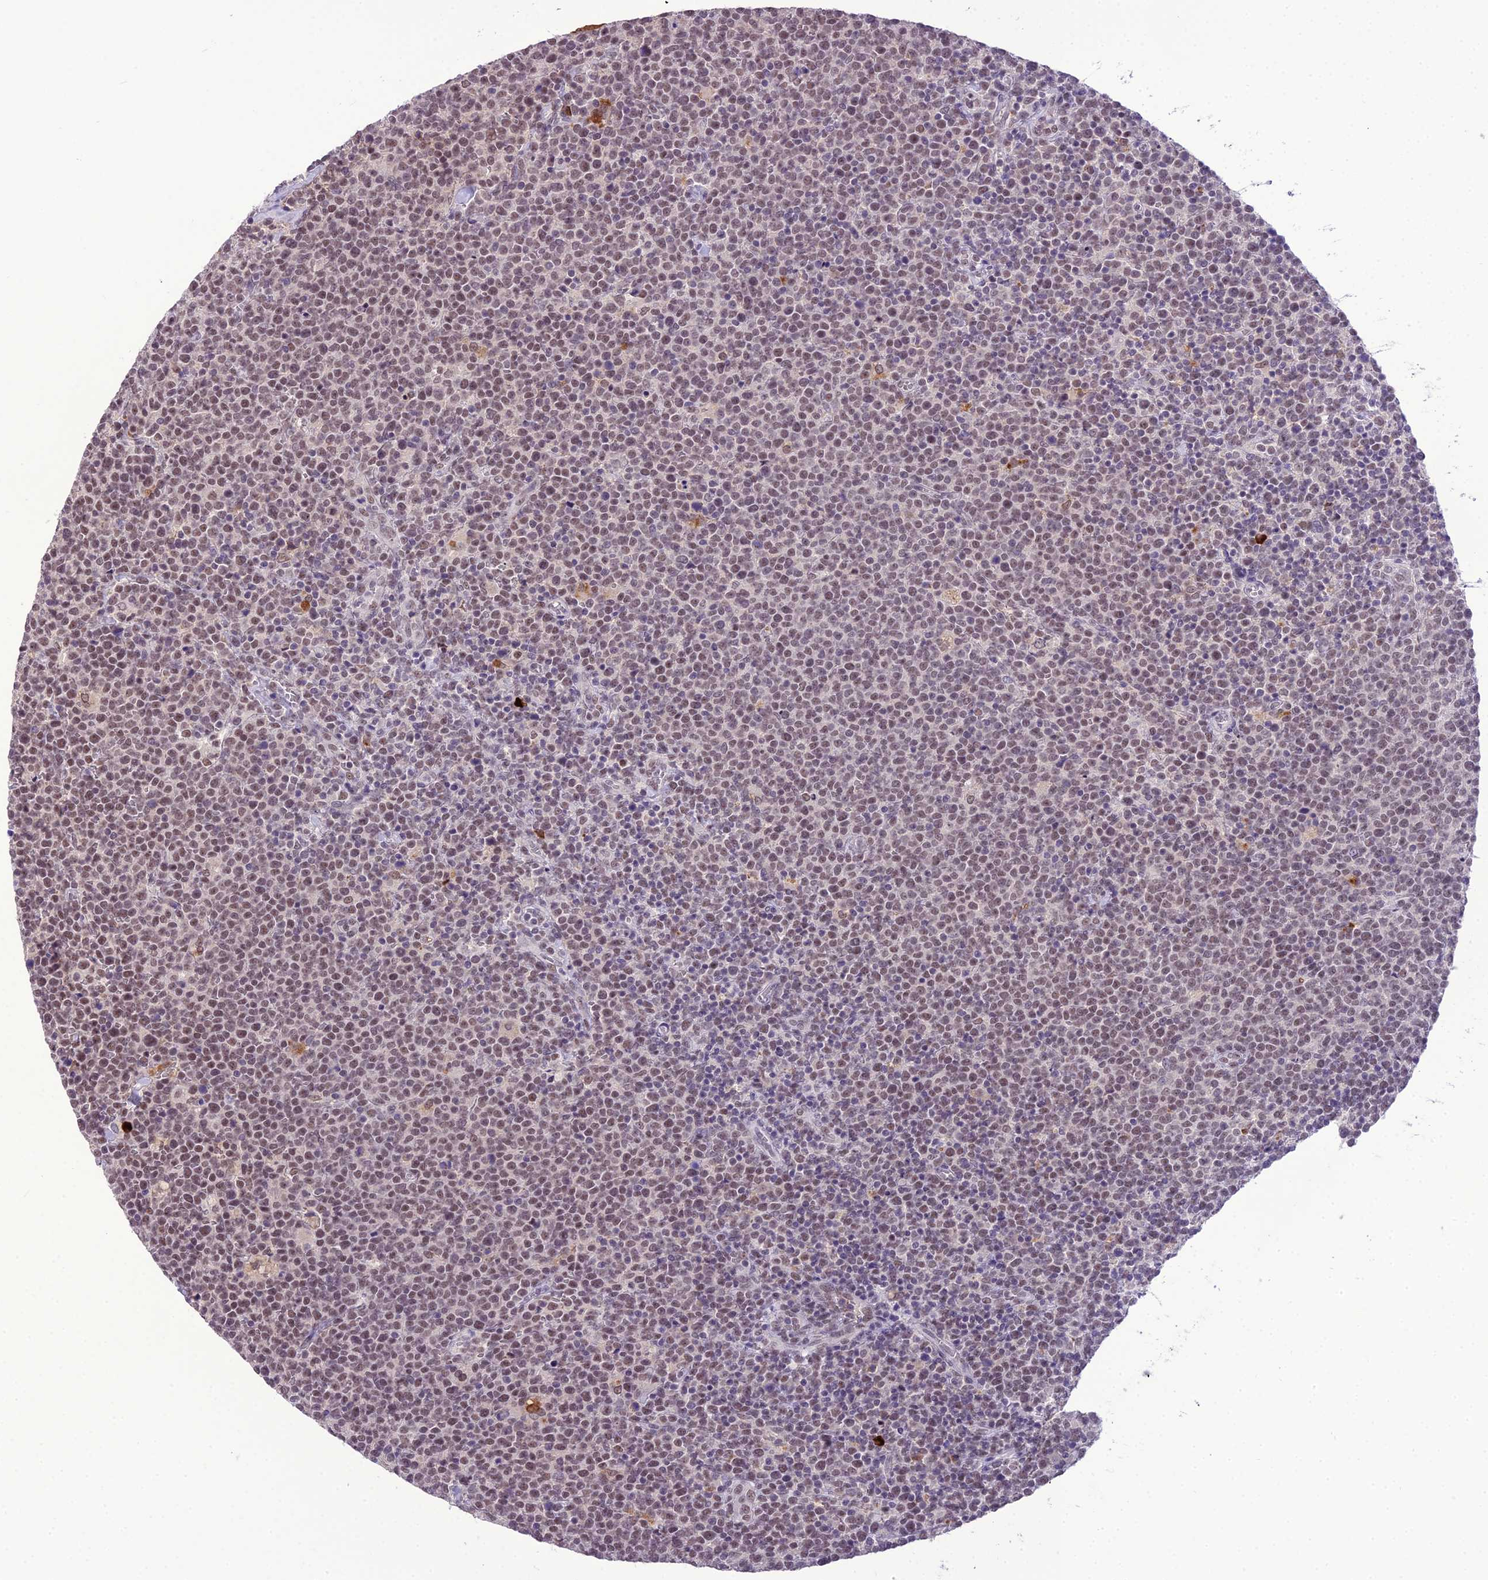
{"staining": {"intensity": "moderate", "quantity": ">75%", "location": "nuclear"}, "tissue": "lymphoma", "cell_type": "Tumor cells", "image_type": "cancer", "snomed": [{"axis": "morphology", "description": "Malignant lymphoma, non-Hodgkin's type, High grade"}, {"axis": "topography", "description": "Lymph node"}], "caption": "Immunohistochemical staining of lymphoma demonstrates medium levels of moderate nuclear protein positivity in approximately >75% of tumor cells.", "gene": "SH3RF3", "patient": {"sex": "male", "age": 61}}